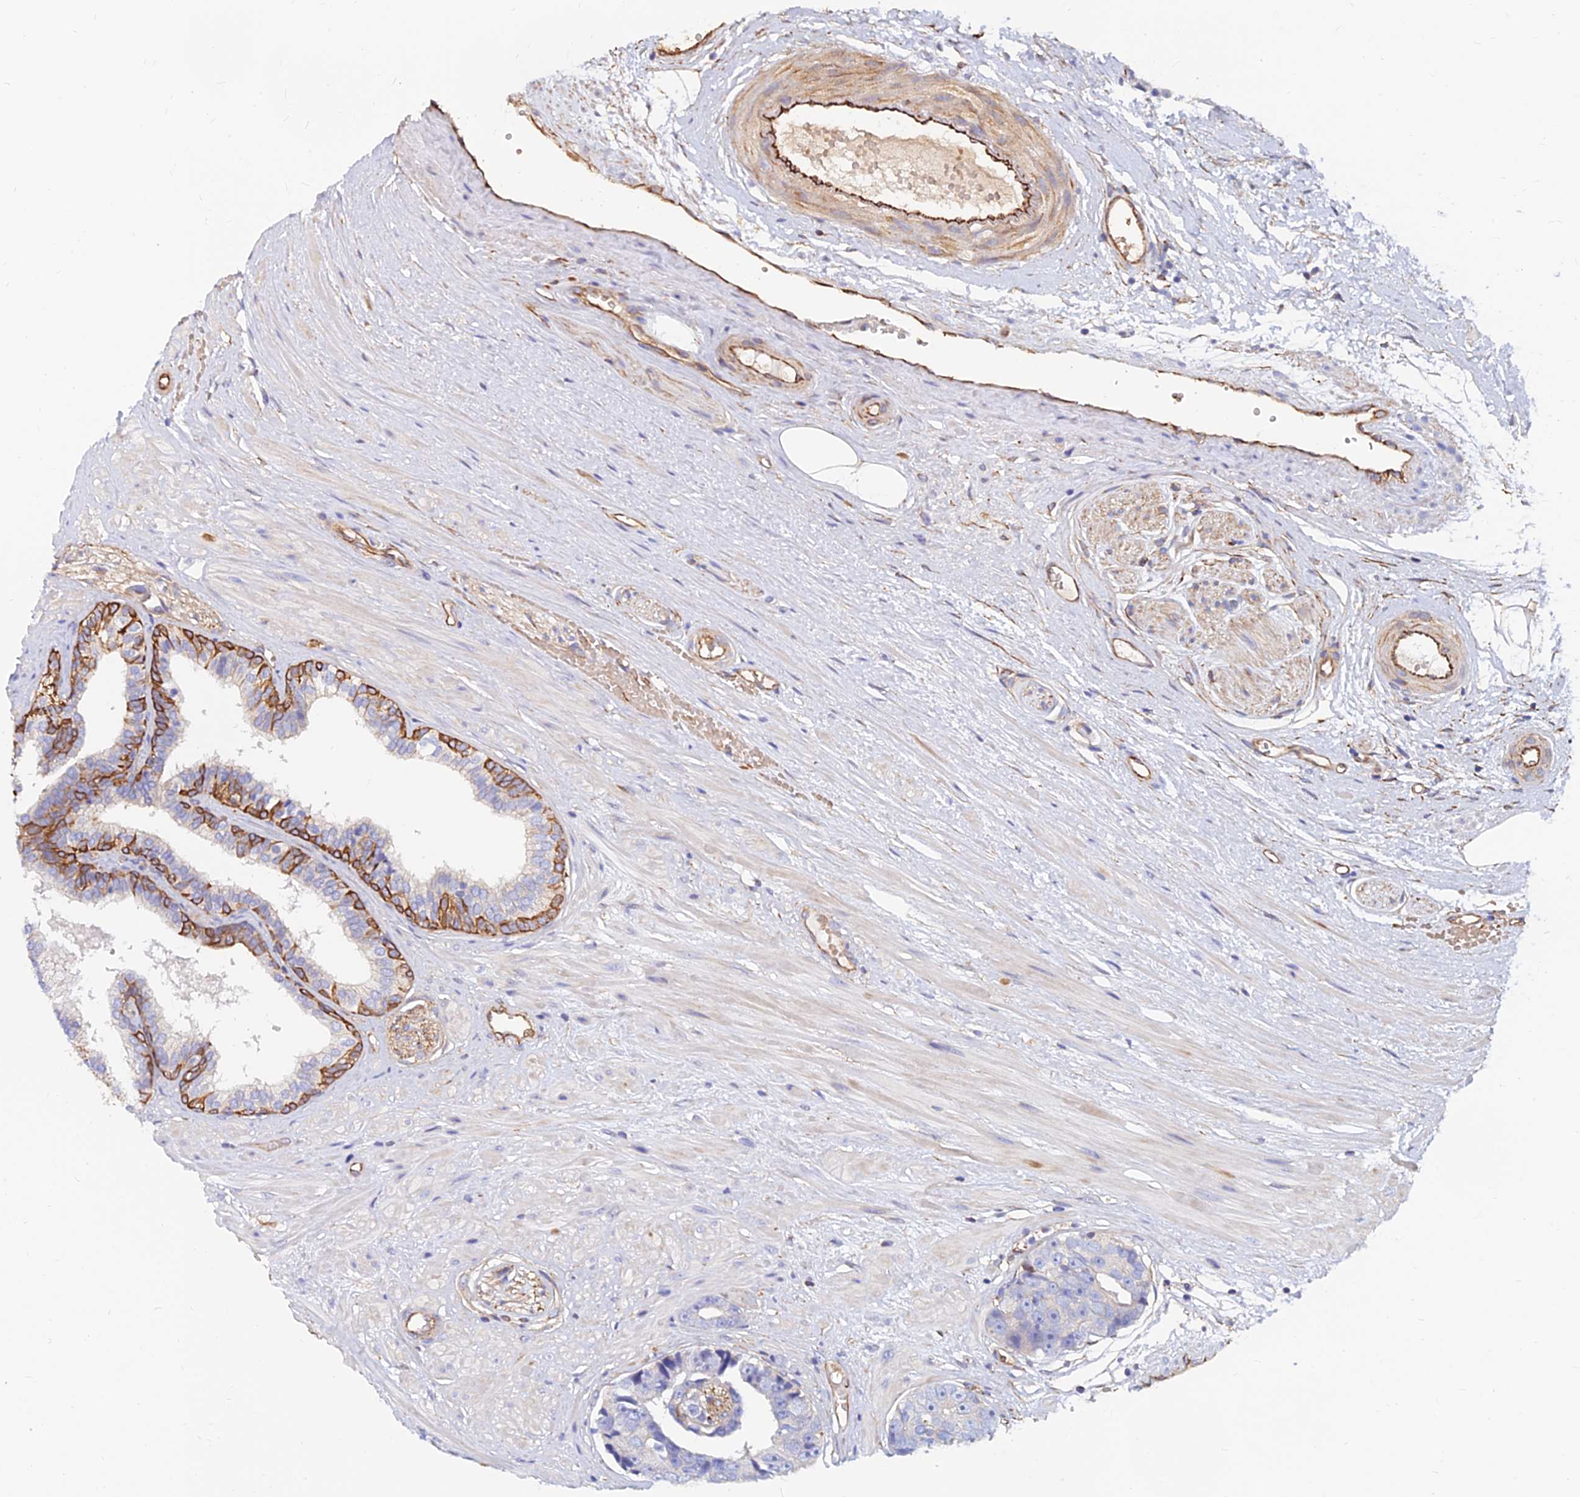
{"staining": {"intensity": "negative", "quantity": "none", "location": "none"}, "tissue": "prostate cancer", "cell_type": "Tumor cells", "image_type": "cancer", "snomed": [{"axis": "morphology", "description": "Adenocarcinoma, High grade"}, {"axis": "topography", "description": "Prostate"}], "caption": "Prostate high-grade adenocarcinoma was stained to show a protein in brown. There is no significant expression in tumor cells.", "gene": "CDK18", "patient": {"sex": "male", "age": 71}}